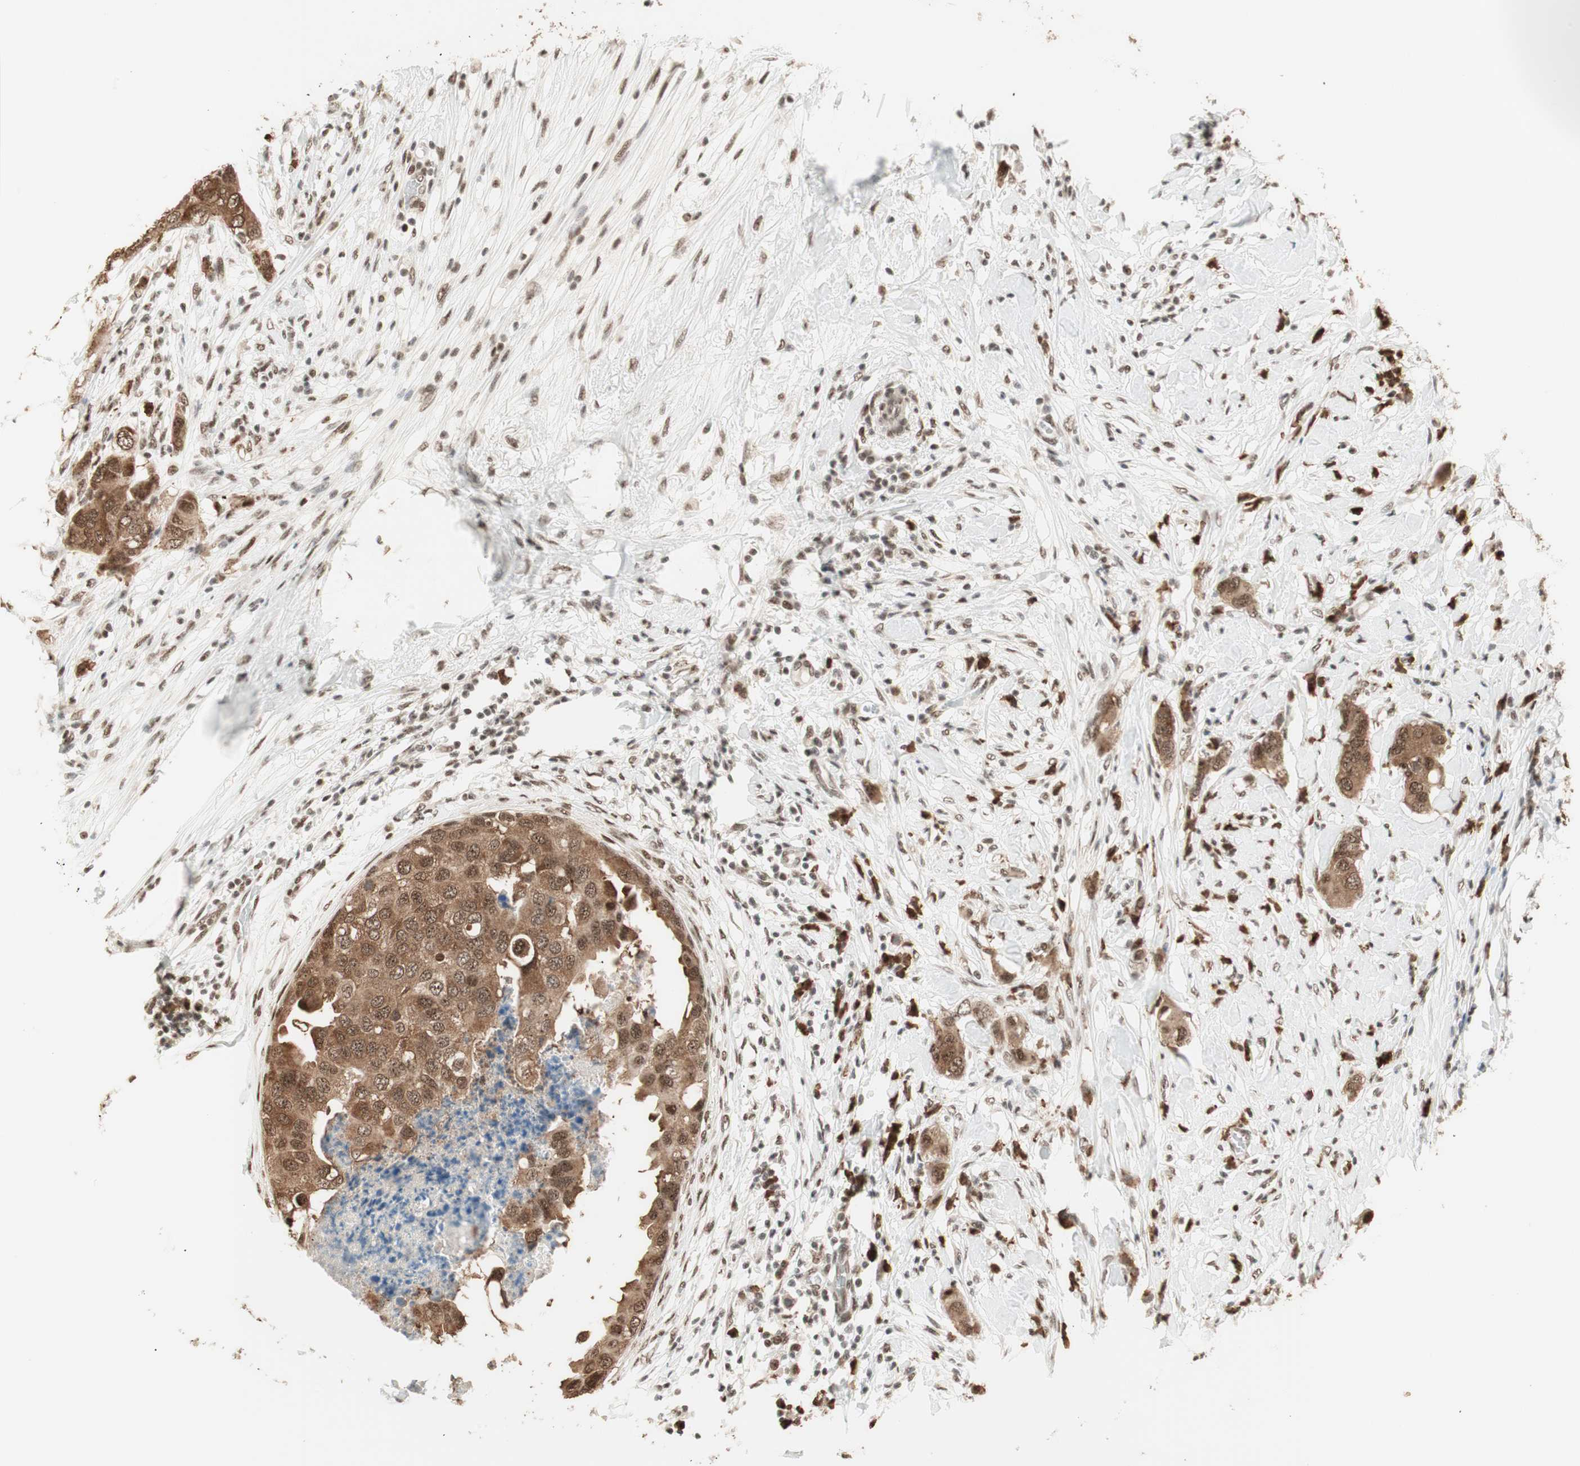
{"staining": {"intensity": "moderate", "quantity": ">75%", "location": "nuclear"}, "tissue": "breast cancer", "cell_type": "Tumor cells", "image_type": "cancer", "snomed": [{"axis": "morphology", "description": "Duct carcinoma"}, {"axis": "topography", "description": "Breast"}], "caption": "A photomicrograph showing moderate nuclear staining in about >75% of tumor cells in breast cancer, as visualized by brown immunohistochemical staining.", "gene": "SMARCE1", "patient": {"sex": "female", "age": 50}}